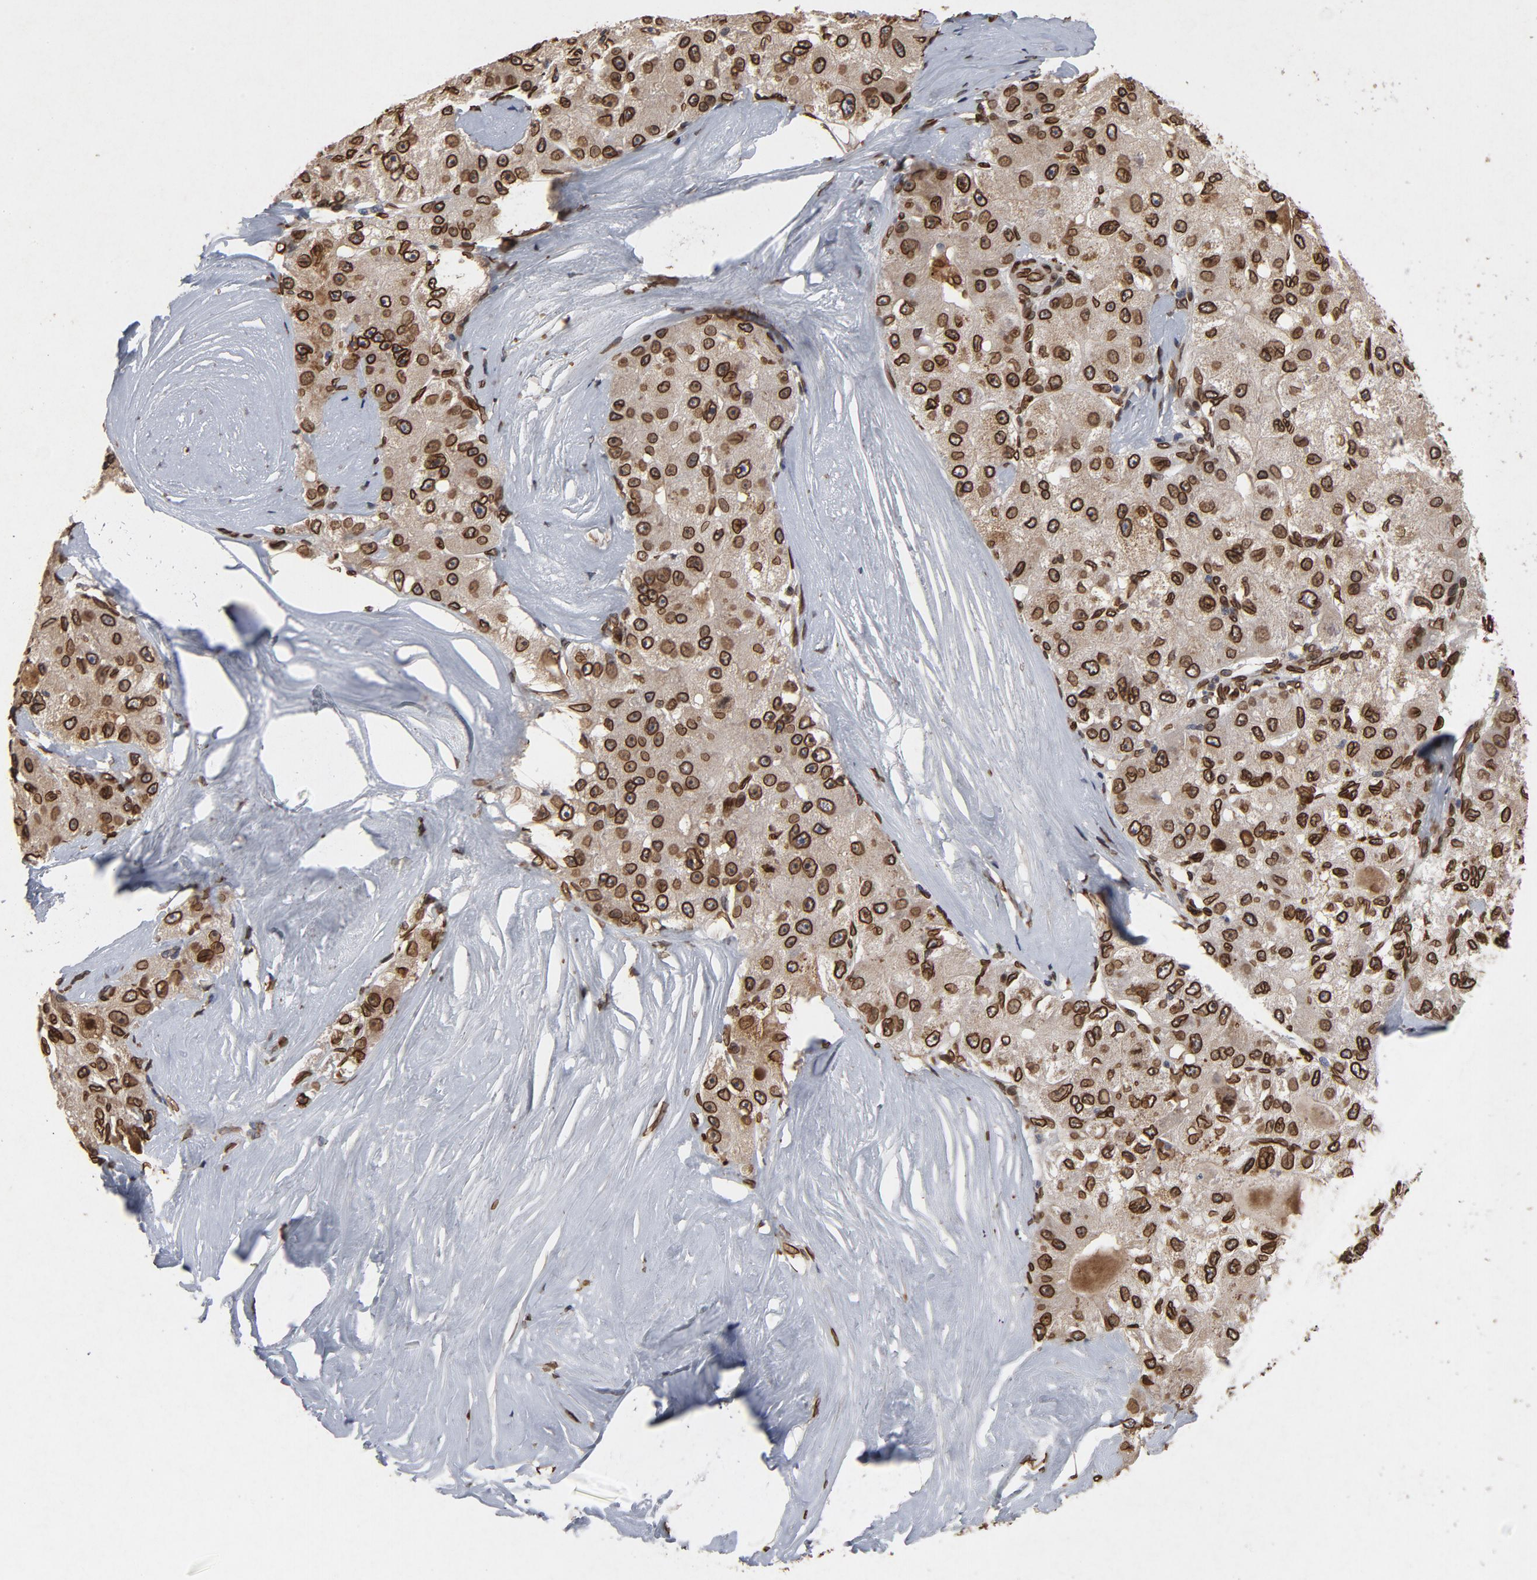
{"staining": {"intensity": "strong", "quantity": ">75%", "location": "cytoplasmic/membranous,nuclear"}, "tissue": "liver cancer", "cell_type": "Tumor cells", "image_type": "cancer", "snomed": [{"axis": "morphology", "description": "Carcinoma, Hepatocellular, NOS"}, {"axis": "topography", "description": "Liver"}], "caption": "Immunohistochemistry staining of hepatocellular carcinoma (liver), which demonstrates high levels of strong cytoplasmic/membranous and nuclear staining in approximately >75% of tumor cells indicating strong cytoplasmic/membranous and nuclear protein expression. The staining was performed using DAB (3,3'-diaminobenzidine) (brown) for protein detection and nuclei were counterstained in hematoxylin (blue).", "gene": "LMNA", "patient": {"sex": "male", "age": 80}}